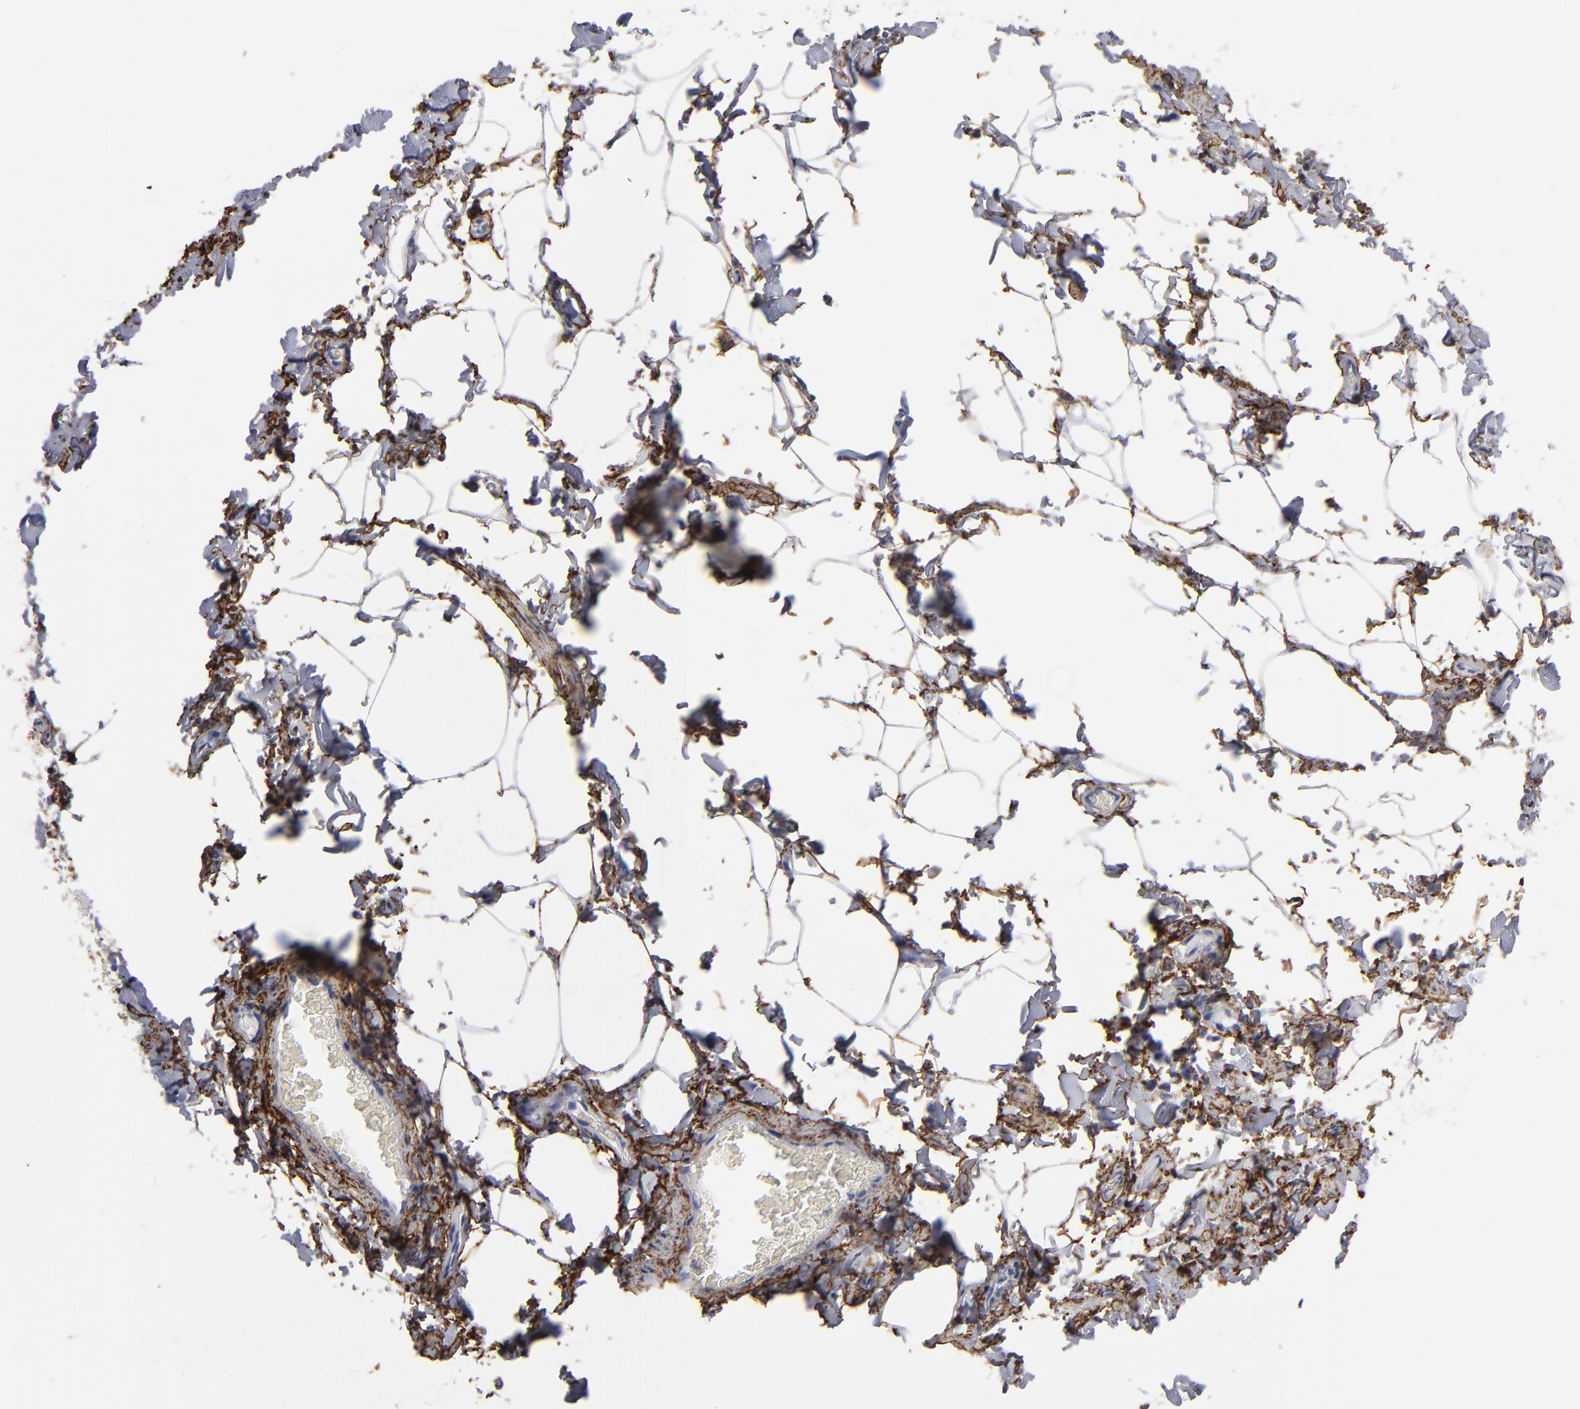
{"staining": {"intensity": "moderate", "quantity": "25%-75%", "location": "cytoplasmic/membranous"}, "tissue": "adipose tissue", "cell_type": "Adipocytes", "image_type": "normal", "snomed": [{"axis": "morphology", "description": "Normal tissue, NOS"}, {"axis": "topography", "description": "Vascular tissue"}], "caption": "Adipose tissue stained with IHC displays moderate cytoplasmic/membranous expression in approximately 25%-75% of adipocytes. (Stains: DAB in brown, nuclei in blue, Microscopy: brightfield microscopy at high magnification).", "gene": "EMILIN1", "patient": {"sex": "male", "age": 41}}